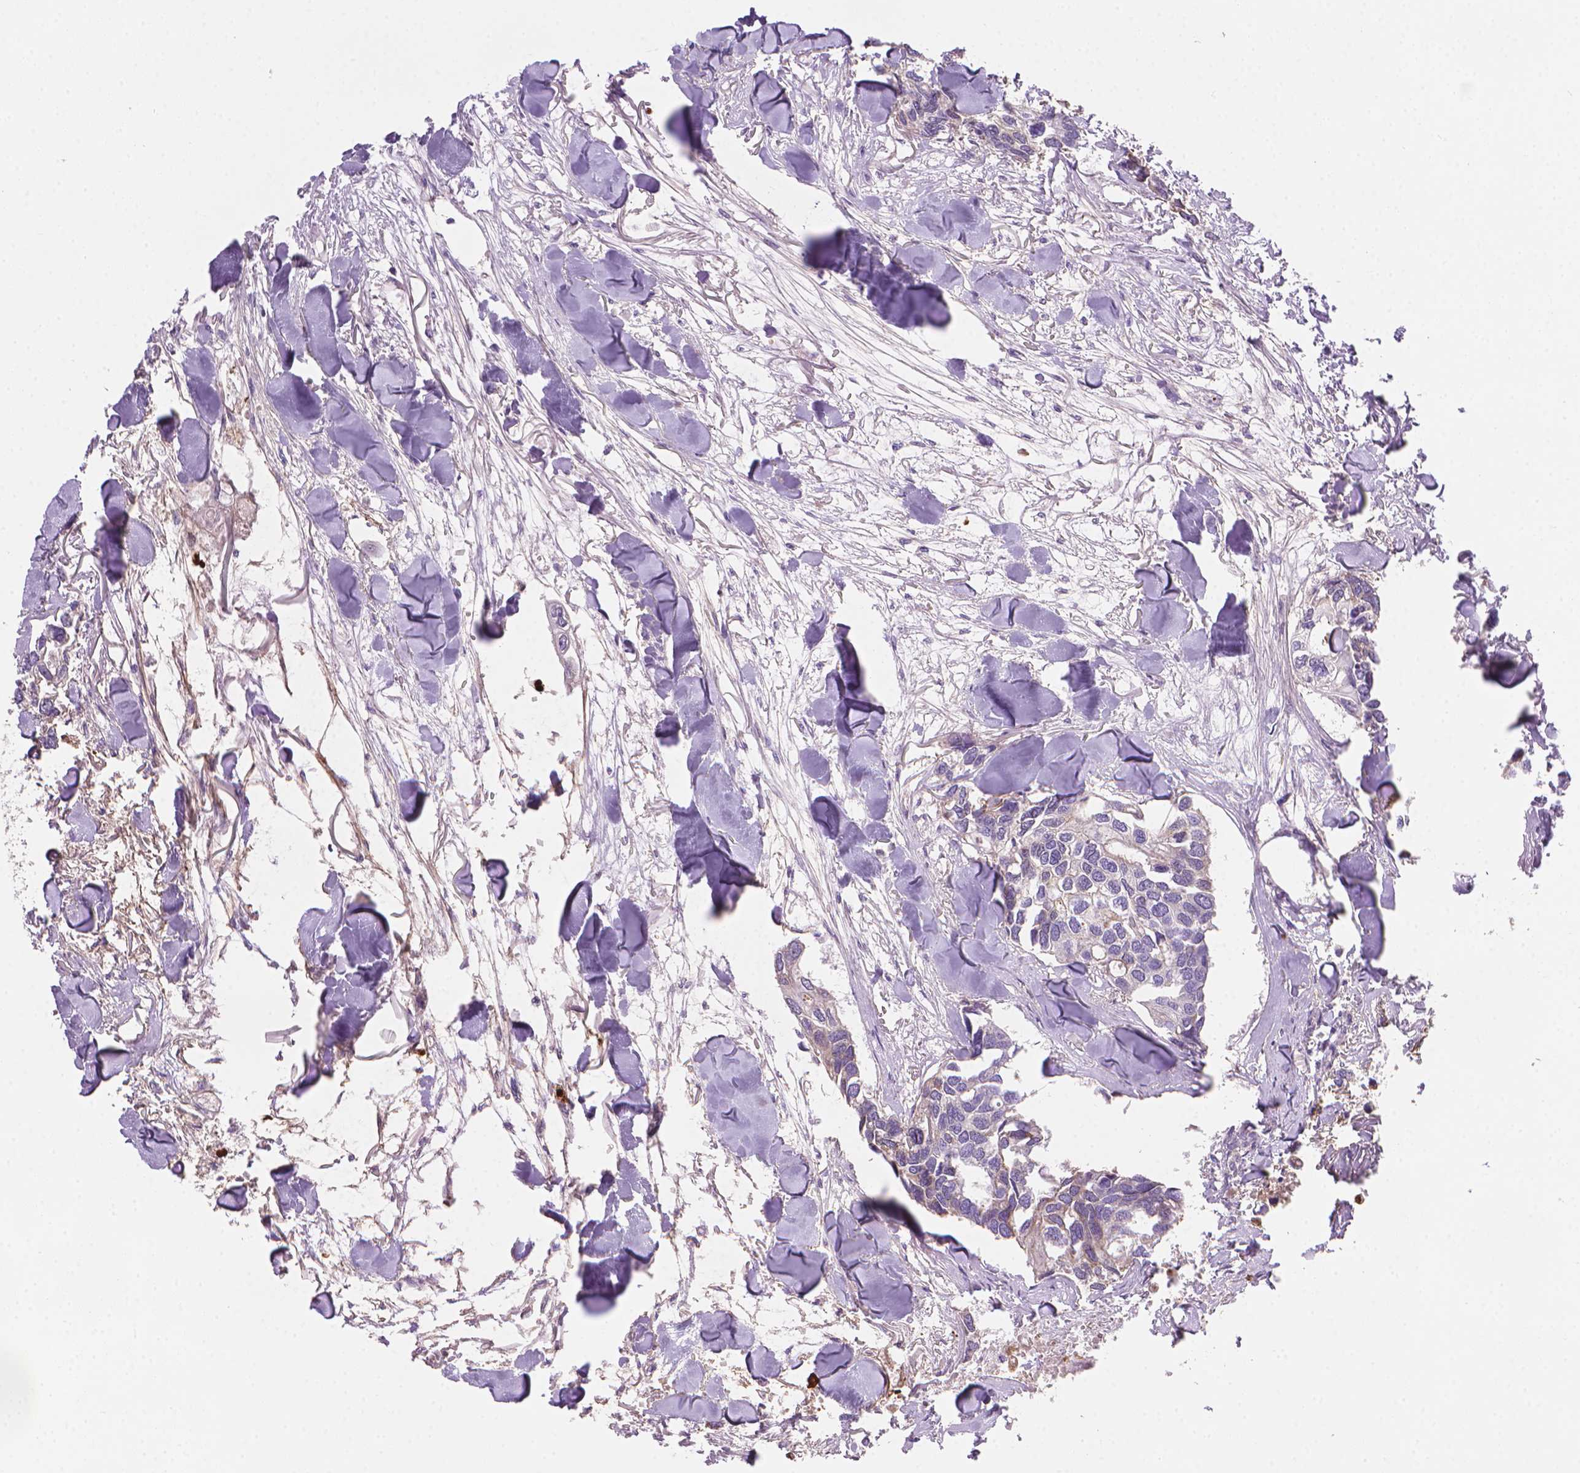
{"staining": {"intensity": "moderate", "quantity": "<25%", "location": "nuclear"}, "tissue": "breast cancer", "cell_type": "Tumor cells", "image_type": "cancer", "snomed": [{"axis": "morphology", "description": "Duct carcinoma"}, {"axis": "topography", "description": "Breast"}], "caption": "The photomicrograph demonstrates staining of breast cancer, revealing moderate nuclear protein staining (brown color) within tumor cells.", "gene": "AMMECR1", "patient": {"sex": "female", "age": 83}}